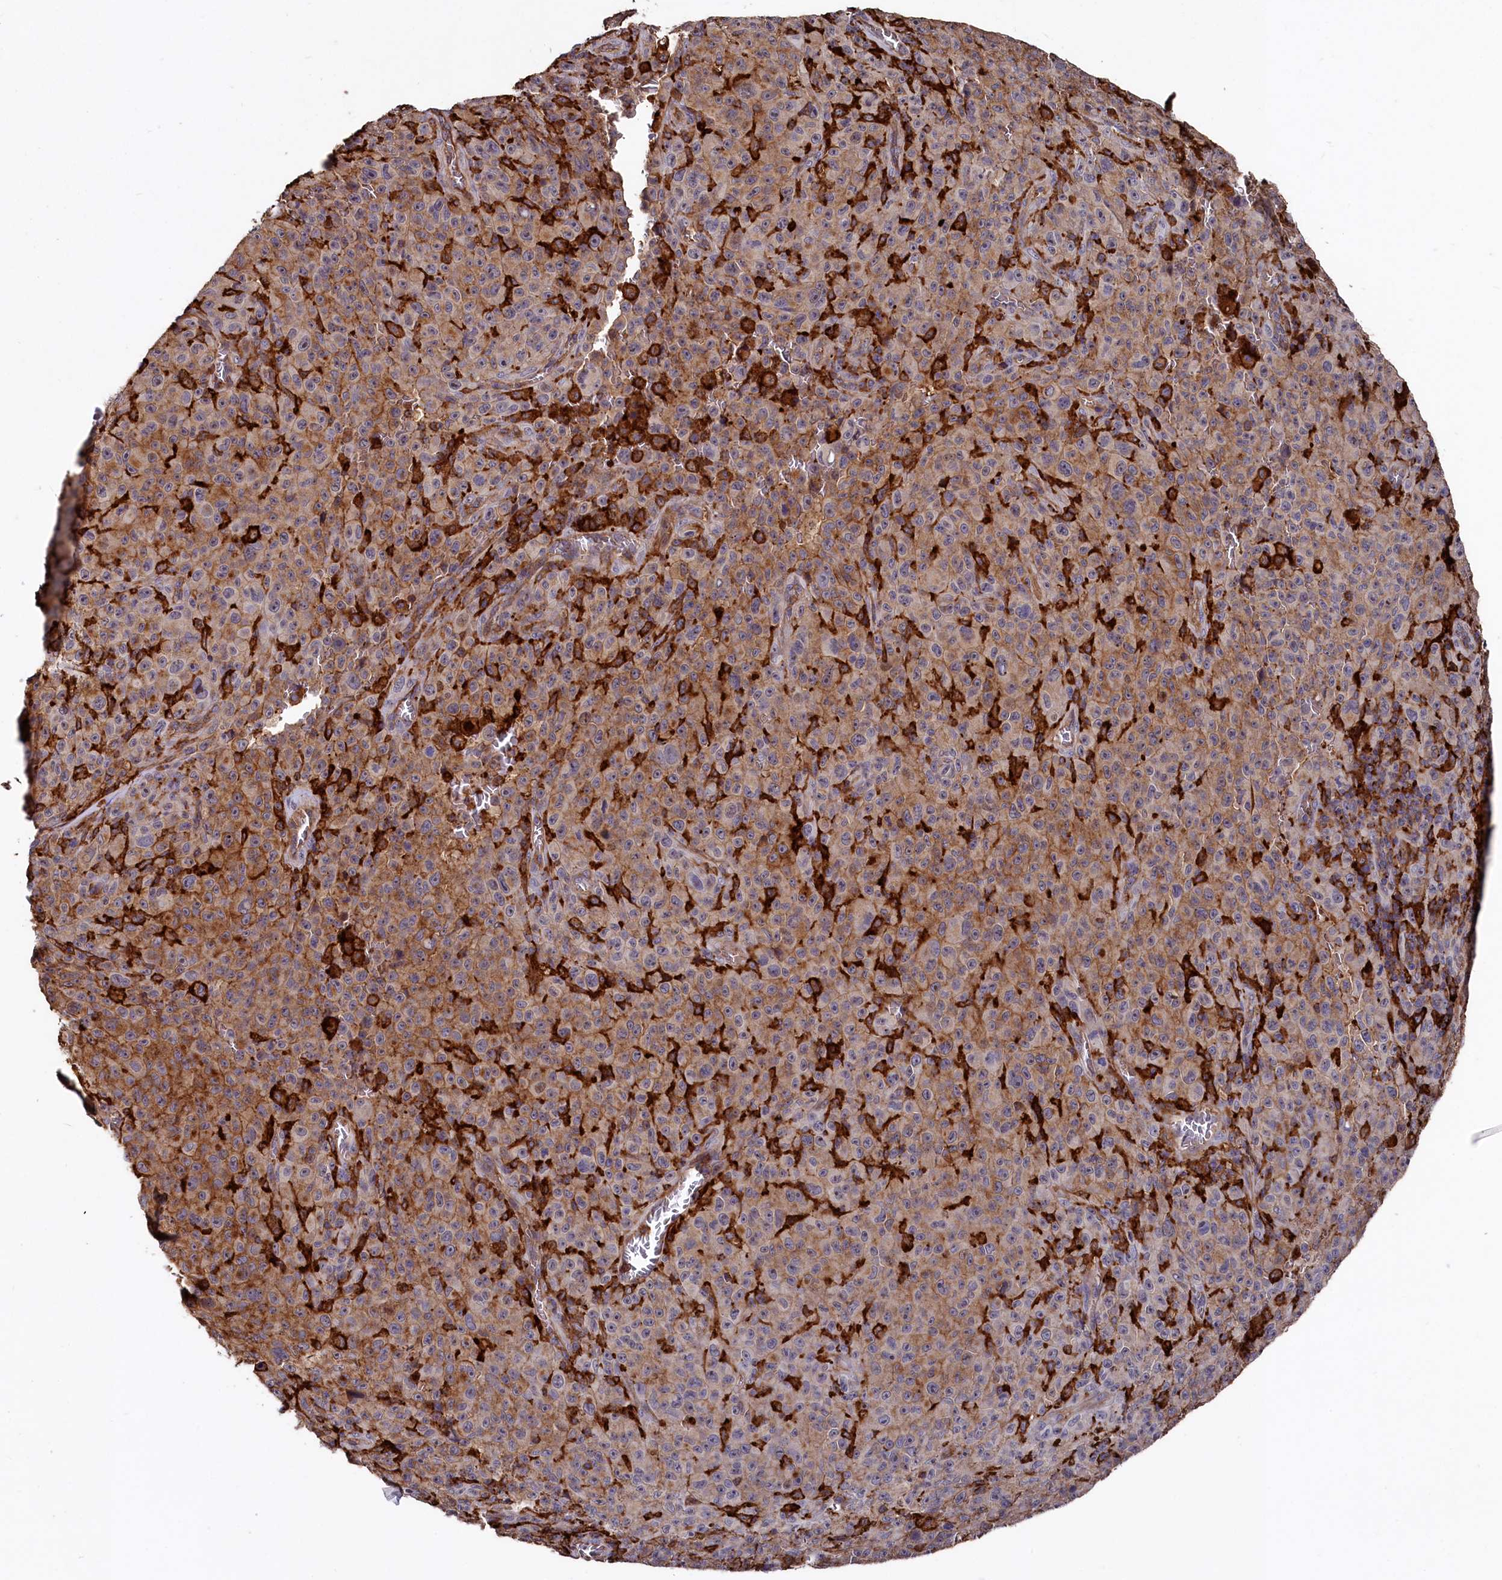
{"staining": {"intensity": "moderate", "quantity": "25%-75%", "location": "cytoplasmic/membranous"}, "tissue": "melanoma", "cell_type": "Tumor cells", "image_type": "cancer", "snomed": [{"axis": "morphology", "description": "Malignant melanoma, NOS"}, {"axis": "topography", "description": "Skin"}], "caption": "This histopathology image exhibits IHC staining of melanoma, with medium moderate cytoplasmic/membranous expression in about 25%-75% of tumor cells.", "gene": "PLEKHO2", "patient": {"sex": "female", "age": 82}}